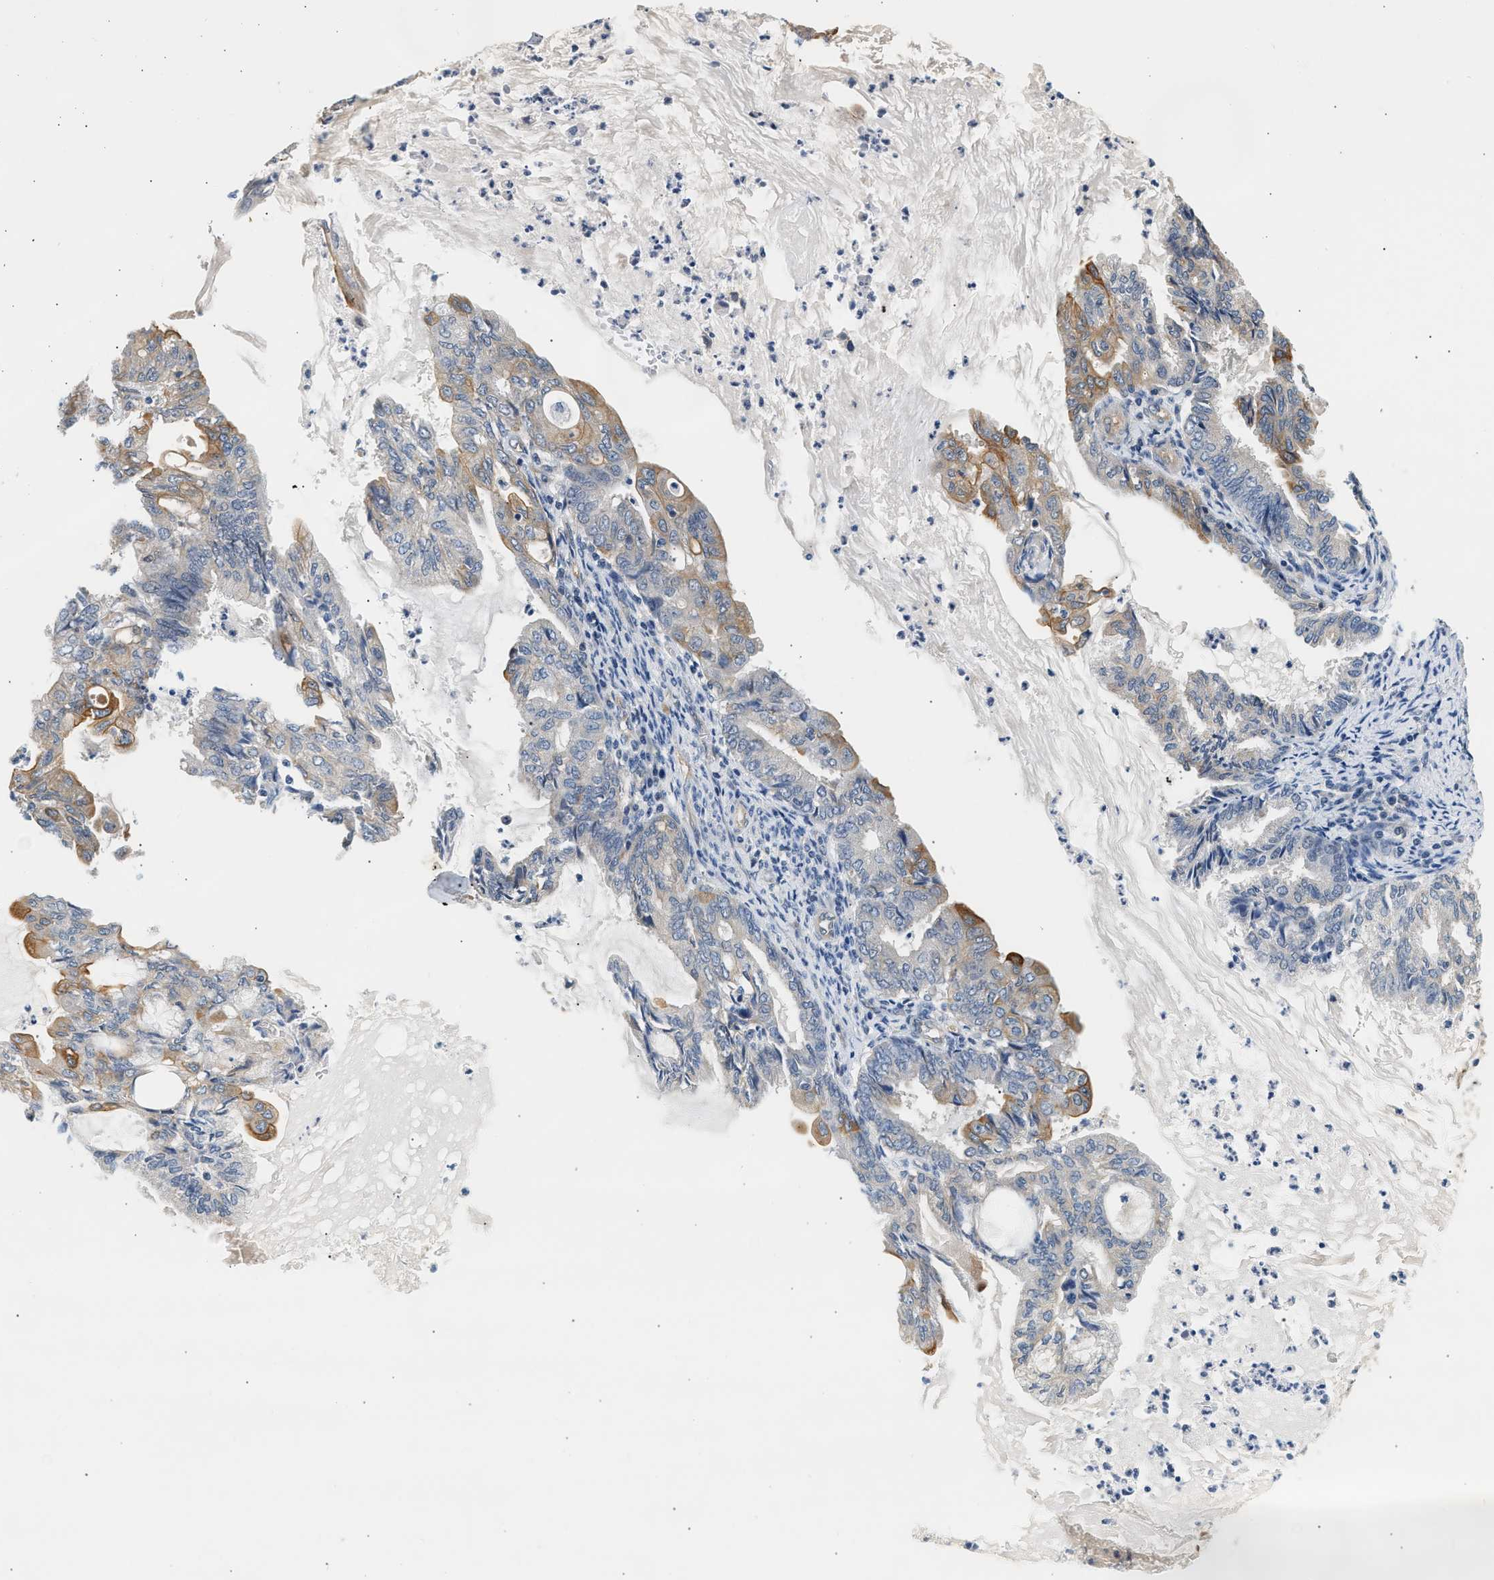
{"staining": {"intensity": "moderate", "quantity": "<25%", "location": "cytoplasmic/membranous"}, "tissue": "endometrial cancer", "cell_type": "Tumor cells", "image_type": "cancer", "snomed": [{"axis": "morphology", "description": "Adenocarcinoma, NOS"}, {"axis": "topography", "description": "Endometrium"}], "caption": "Human endometrial cancer stained with a brown dye reveals moderate cytoplasmic/membranous positive positivity in about <25% of tumor cells.", "gene": "WDR31", "patient": {"sex": "female", "age": 86}}